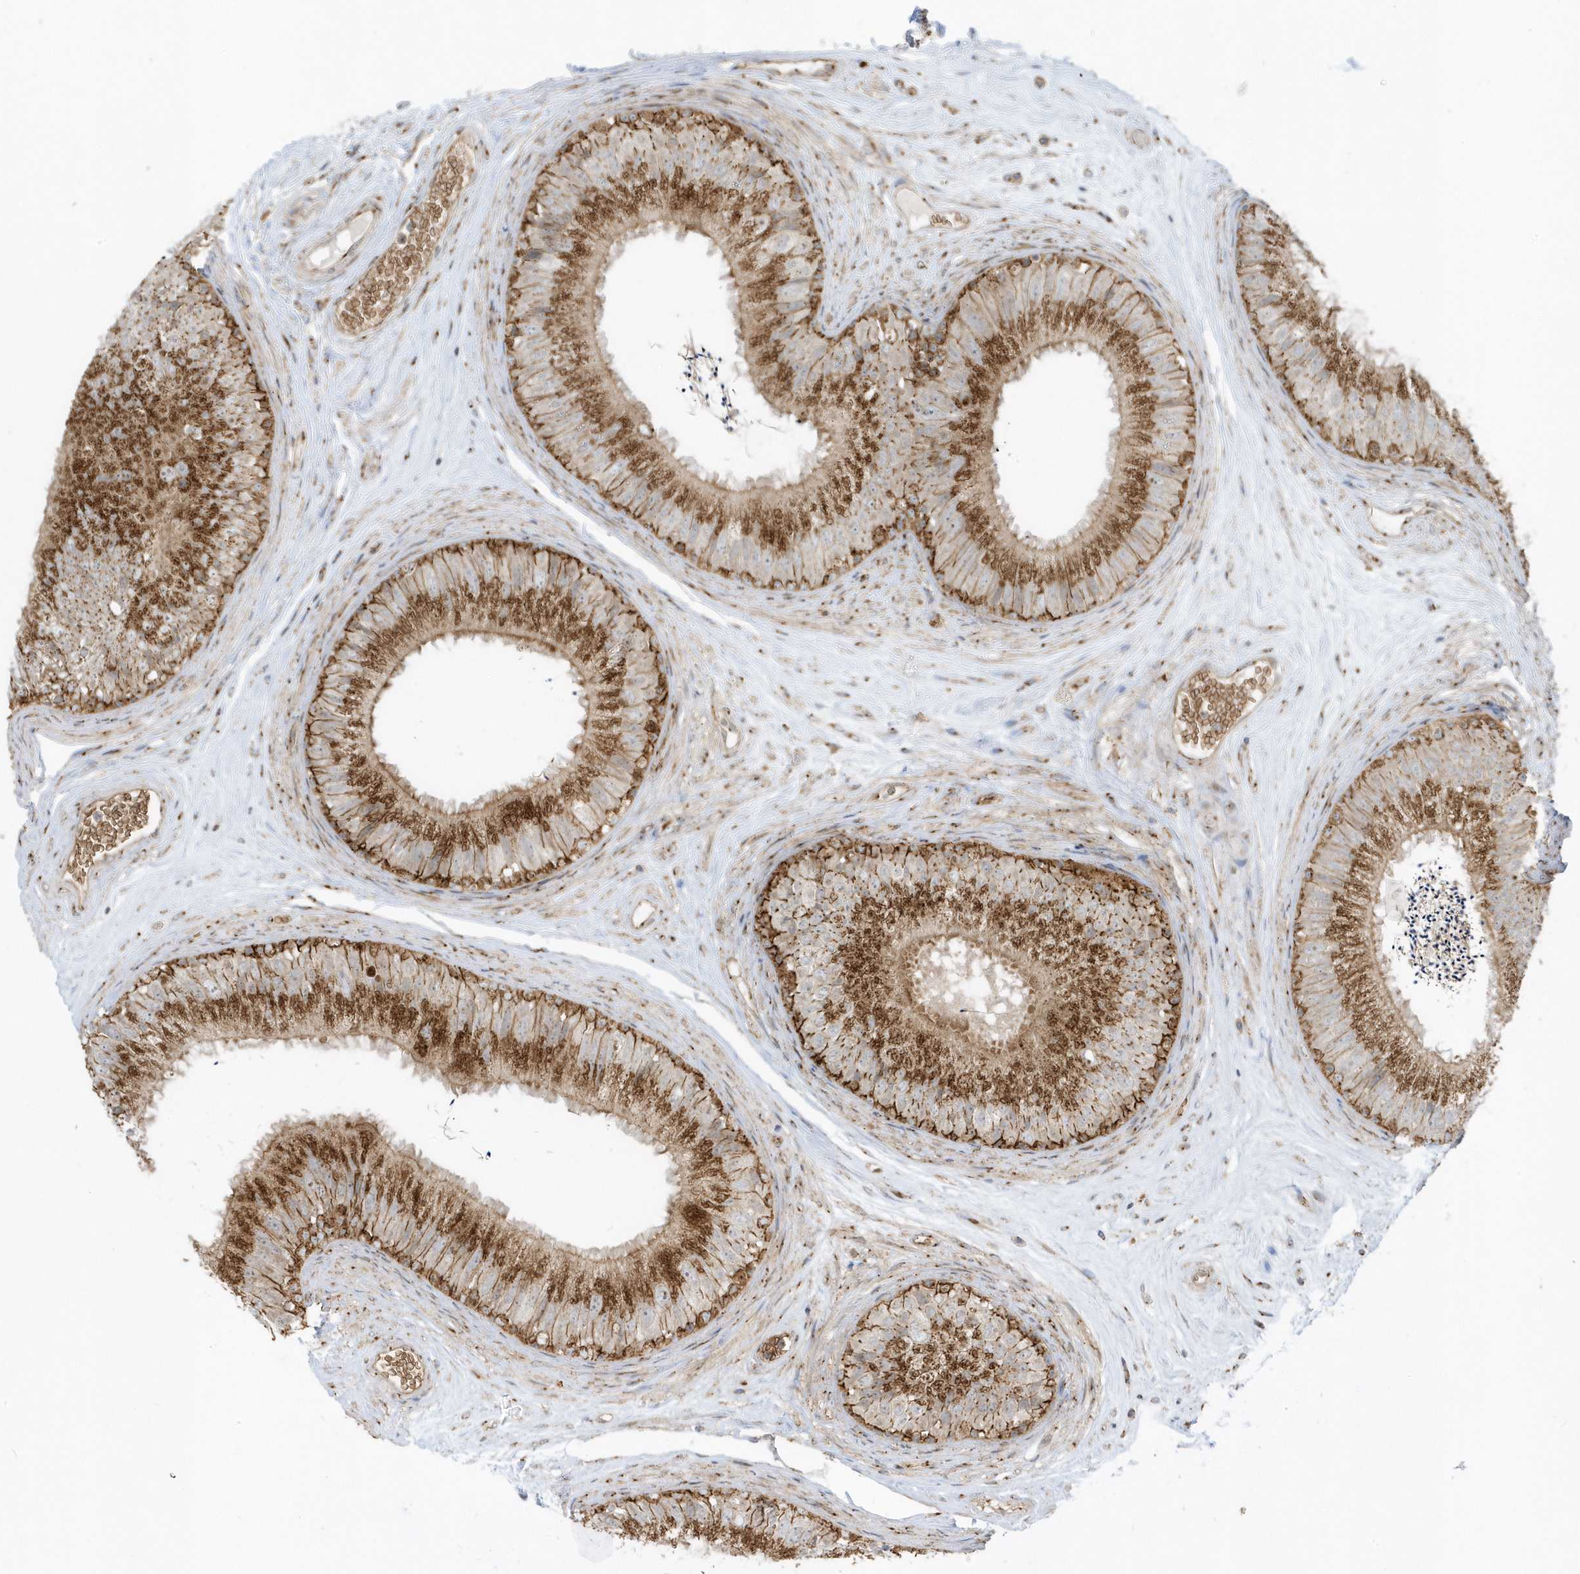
{"staining": {"intensity": "strong", "quantity": "25%-75%", "location": "cytoplasmic/membranous"}, "tissue": "epididymis", "cell_type": "Glandular cells", "image_type": "normal", "snomed": [{"axis": "morphology", "description": "Normal tissue, NOS"}, {"axis": "topography", "description": "Epididymis"}], "caption": "Human epididymis stained with a brown dye demonstrates strong cytoplasmic/membranous positive positivity in about 25%-75% of glandular cells.", "gene": "RPP40", "patient": {"sex": "male", "age": 77}}